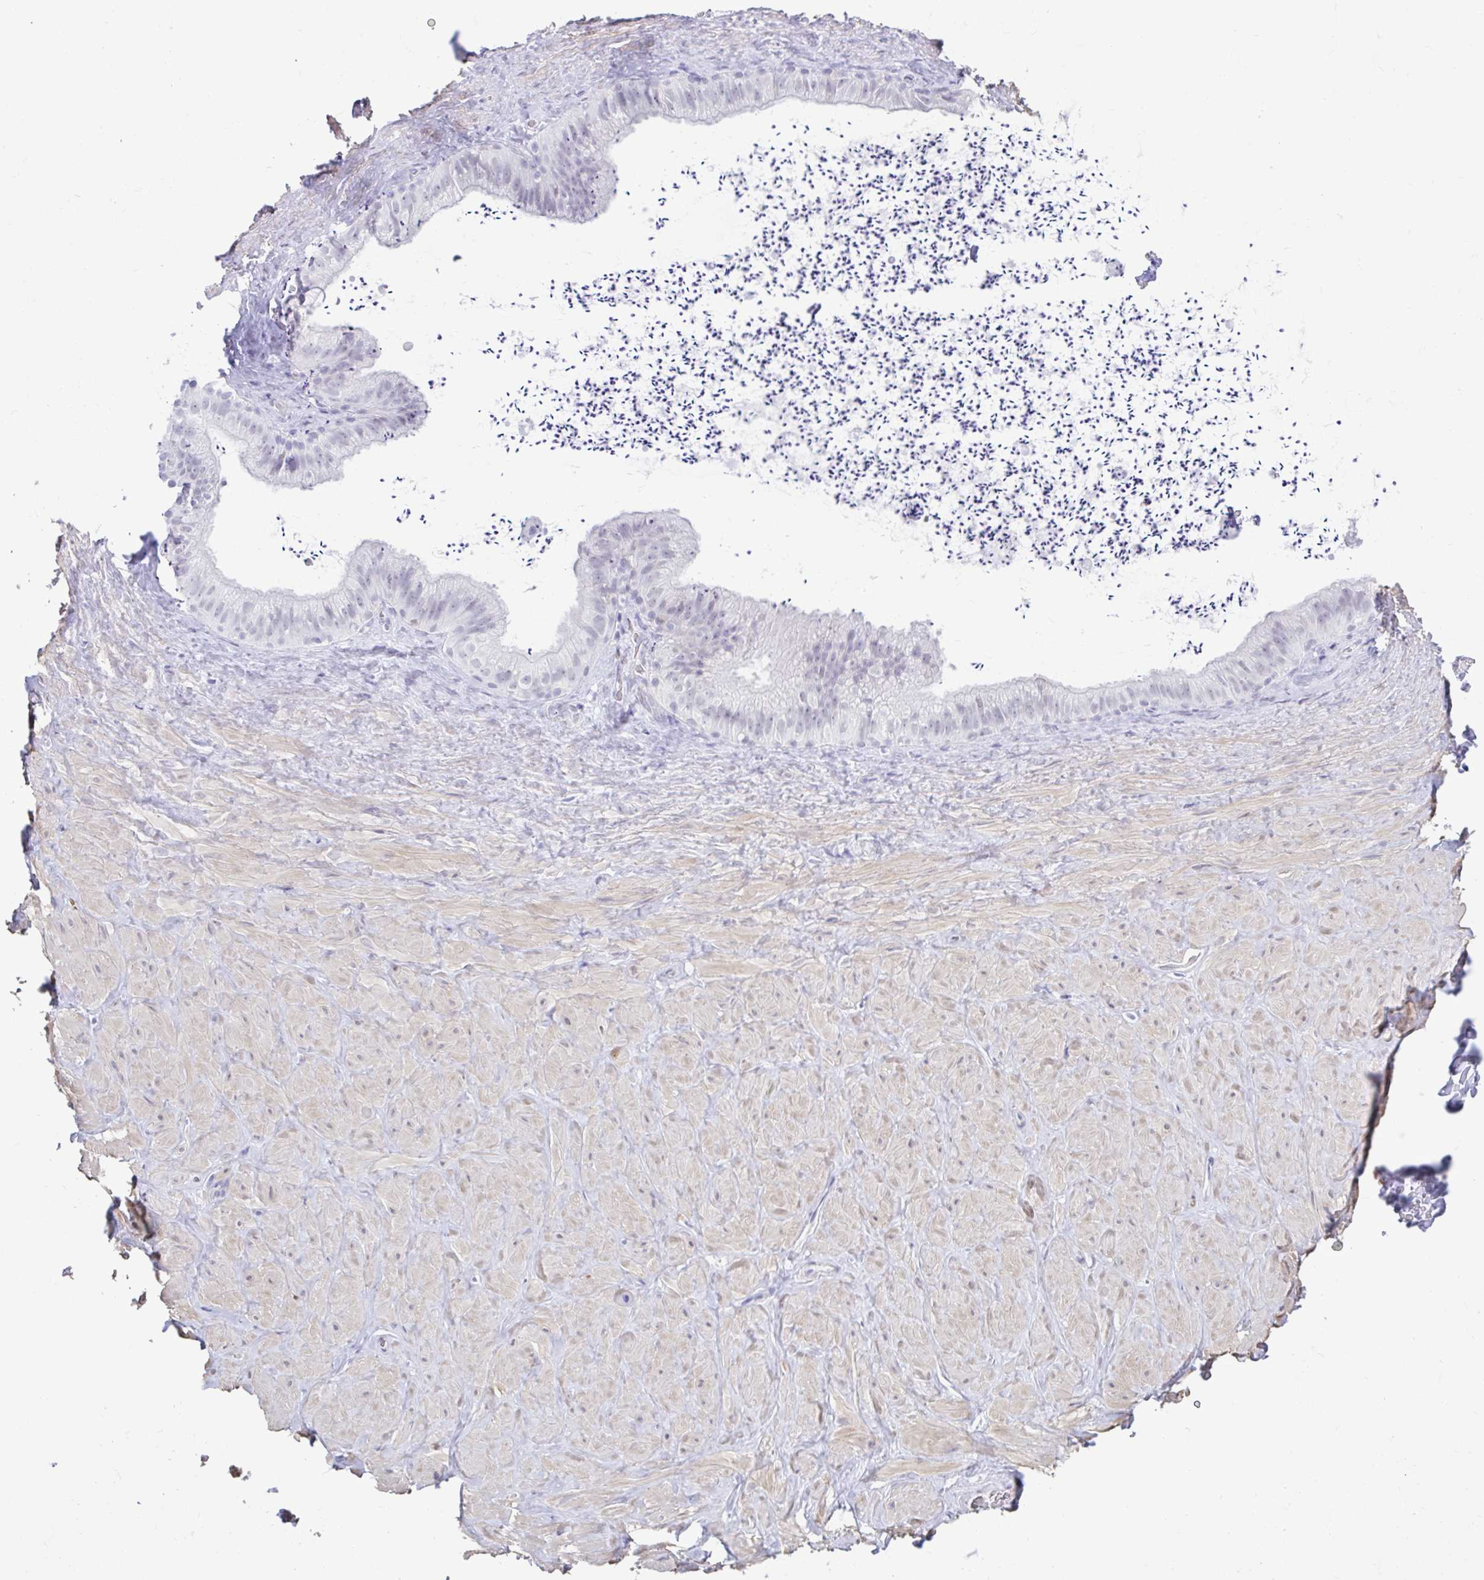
{"staining": {"intensity": "negative", "quantity": "none", "location": "none"}, "tissue": "adipose tissue", "cell_type": "Adipocytes", "image_type": "normal", "snomed": [{"axis": "morphology", "description": "Normal tissue, NOS"}, {"axis": "topography", "description": "Vascular tissue"}, {"axis": "topography", "description": "Peripheral nerve tissue"}], "caption": "Immunohistochemistry micrograph of benign adipose tissue: human adipose tissue stained with DAB demonstrates no significant protein expression in adipocytes. Nuclei are stained in blue.", "gene": "DCAF17", "patient": {"sex": "male", "age": 41}}